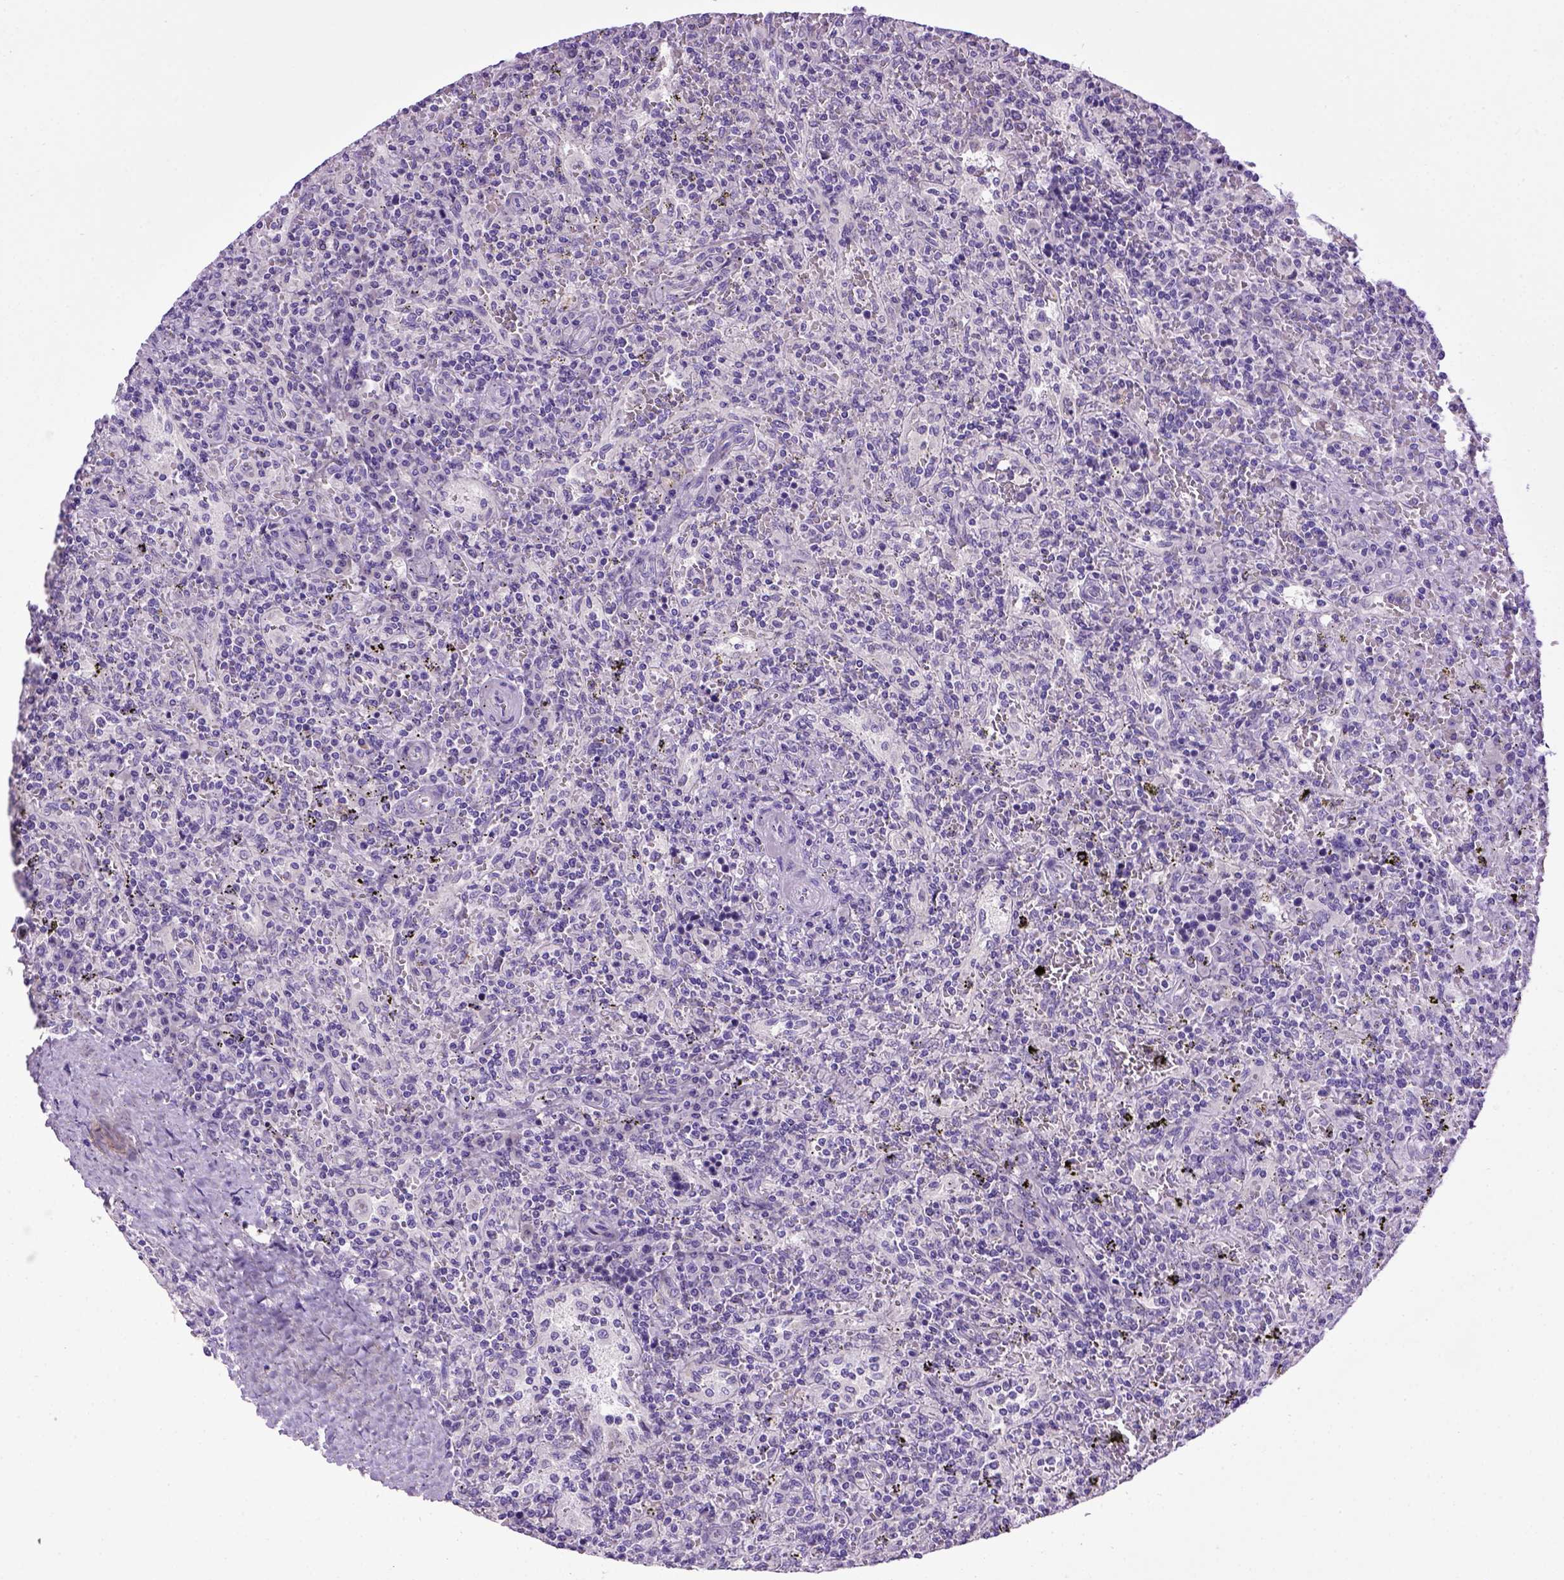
{"staining": {"intensity": "negative", "quantity": "none", "location": "none"}, "tissue": "lymphoma", "cell_type": "Tumor cells", "image_type": "cancer", "snomed": [{"axis": "morphology", "description": "Malignant lymphoma, non-Hodgkin's type, Low grade"}, {"axis": "topography", "description": "Spleen"}], "caption": "Image shows no protein positivity in tumor cells of low-grade malignant lymphoma, non-Hodgkin's type tissue.", "gene": "CDH1", "patient": {"sex": "male", "age": 62}}